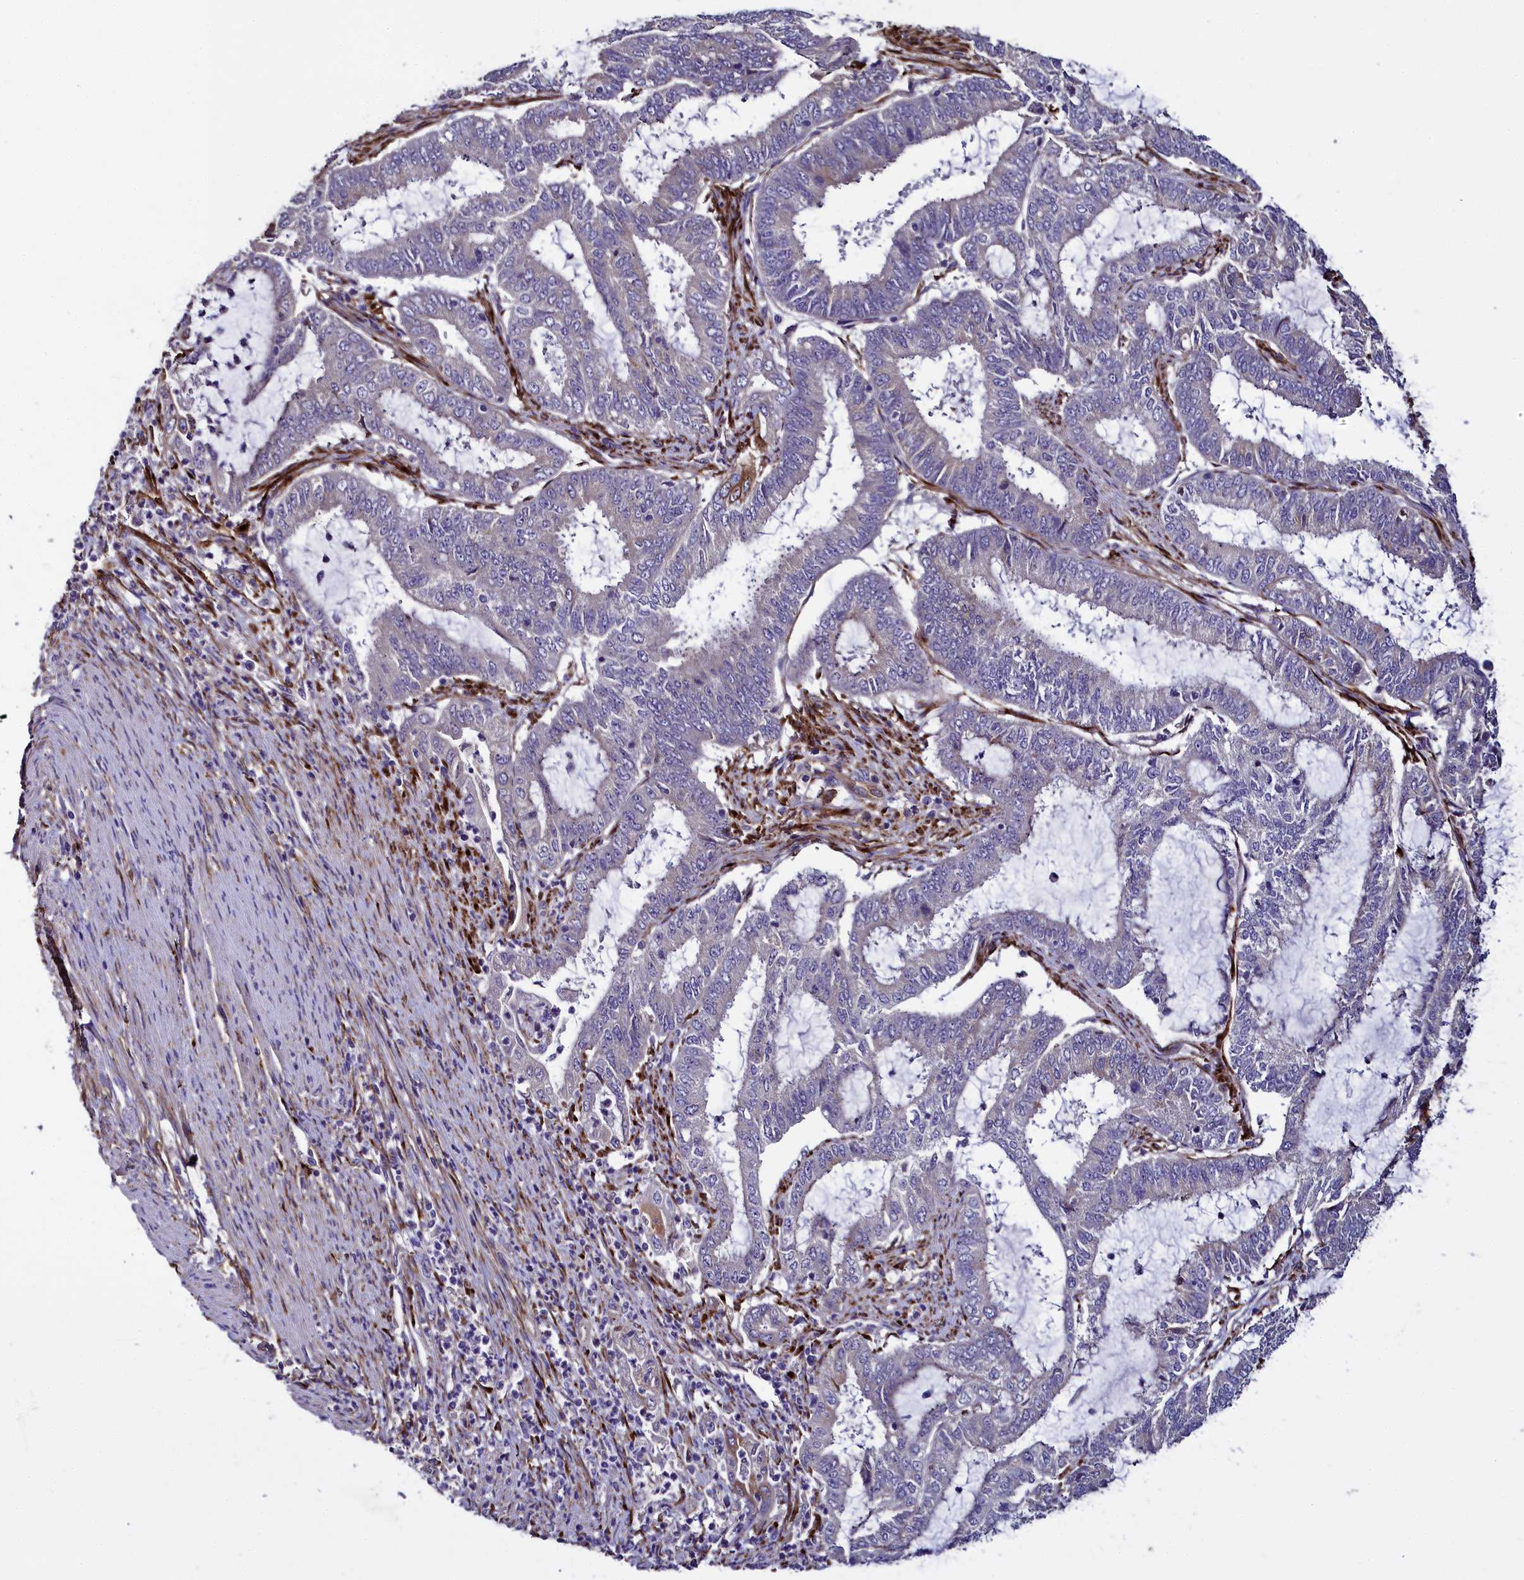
{"staining": {"intensity": "negative", "quantity": "none", "location": "none"}, "tissue": "endometrial cancer", "cell_type": "Tumor cells", "image_type": "cancer", "snomed": [{"axis": "morphology", "description": "Adenocarcinoma, NOS"}, {"axis": "topography", "description": "Endometrium"}], "caption": "Immunohistochemistry histopathology image of adenocarcinoma (endometrial) stained for a protein (brown), which demonstrates no staining in tumor cells.", "gene": "MRC2", "patient": {"sex": "female", "age": 51}}